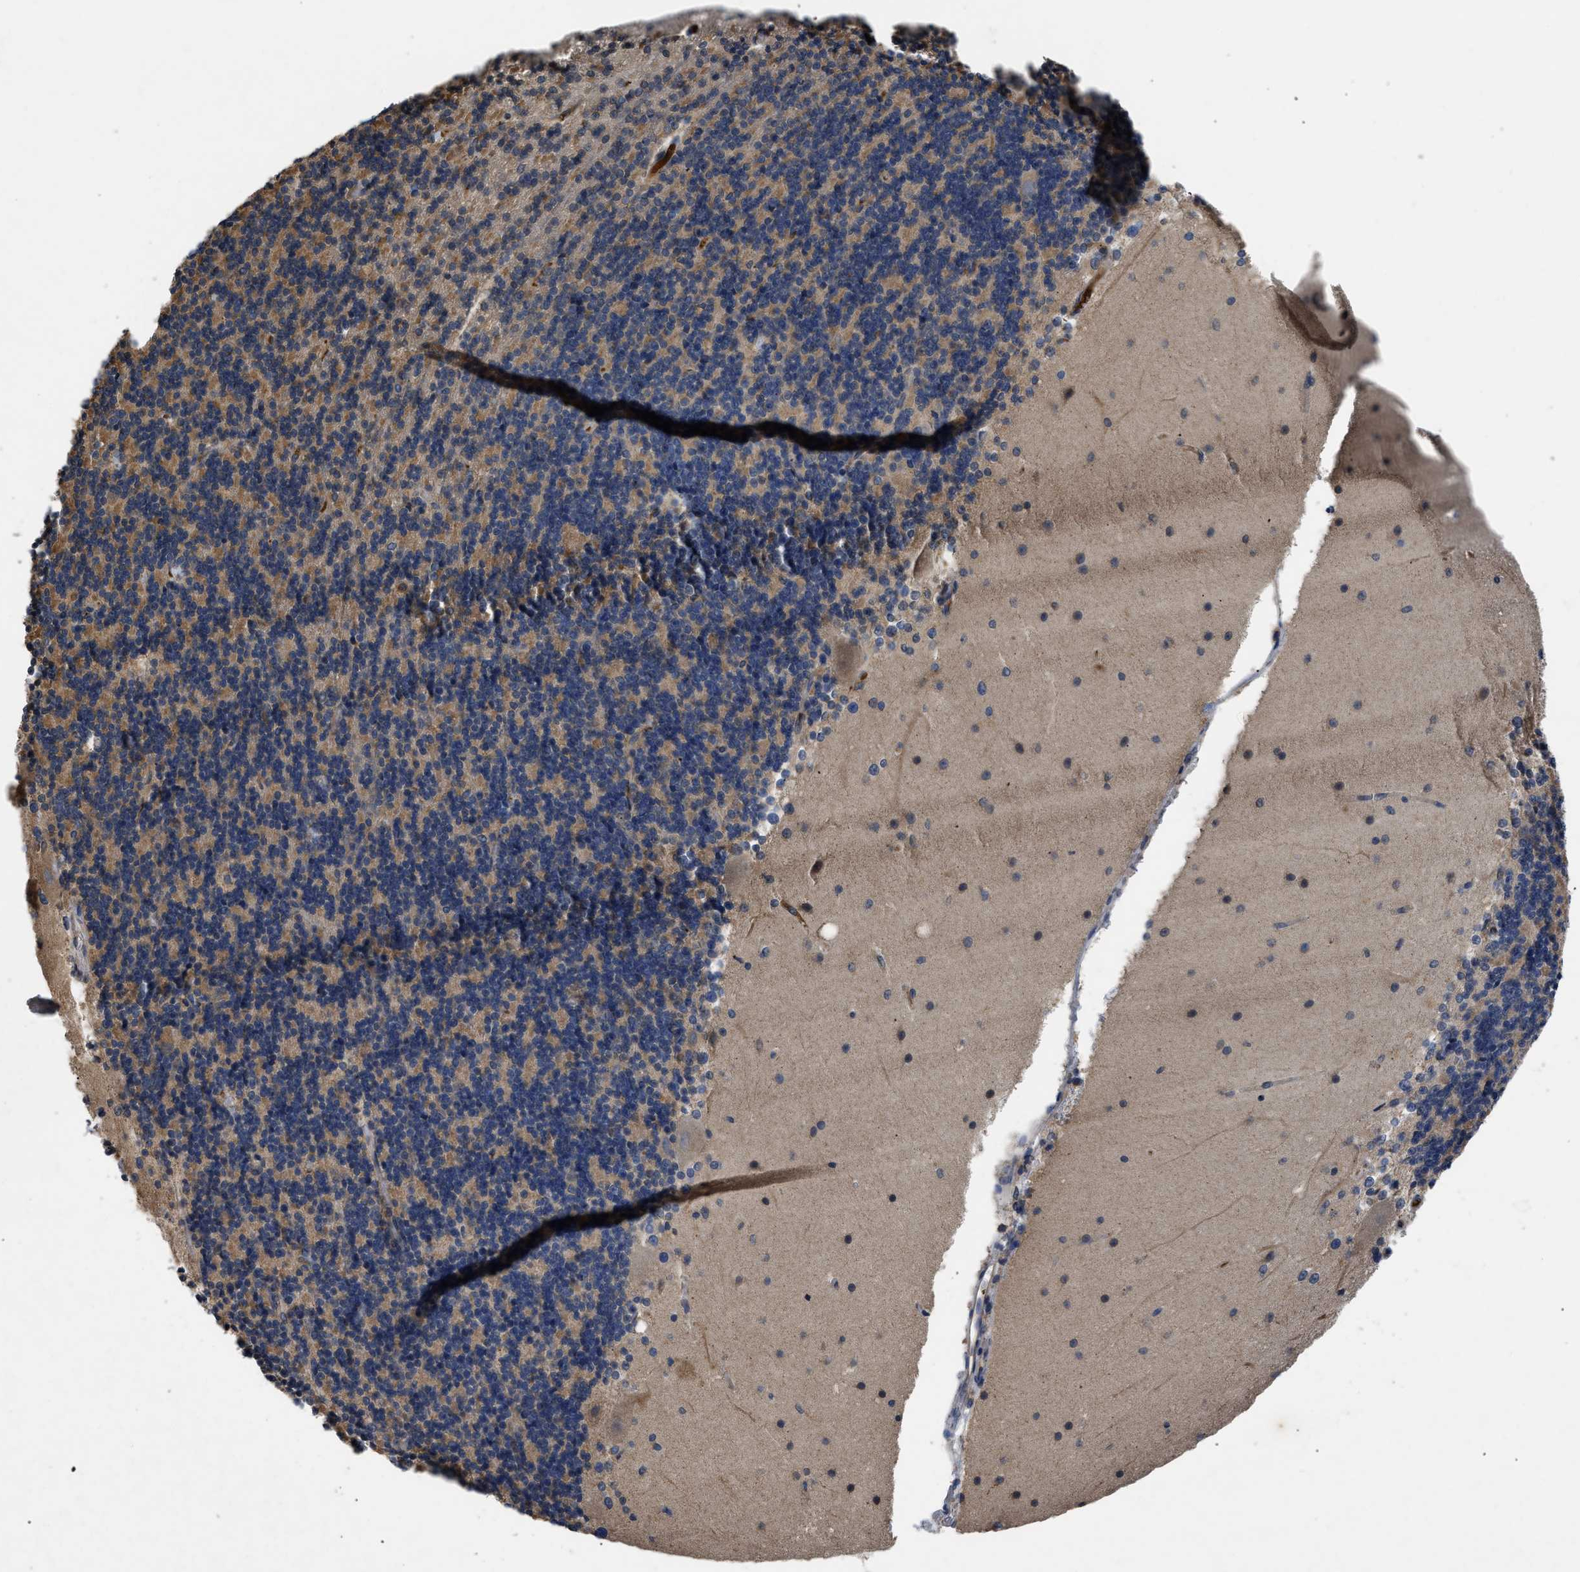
{"staining": {"intensity": "moderate", "quantity": ">75%", "location": "cytoplasmic/membranous"}, "tissue": "cerebellum", "cell_type": "Cells in granular layer", "image_type": "normal", "snomed": [{"axis": "morphology", "description": "Normal tissue, NOS"}, {"axis": "topography", "description": "Cerebellum"}], "caption": "This image exhibits immunohistochemistry (IHC) staining of unremarkable cerebellum, with medium moderate cytoplasmic/membranous expression in about >75% of cells in granular layer.", "gene": "VPS4A", "patient": {"sex": "female", "age": 19}}